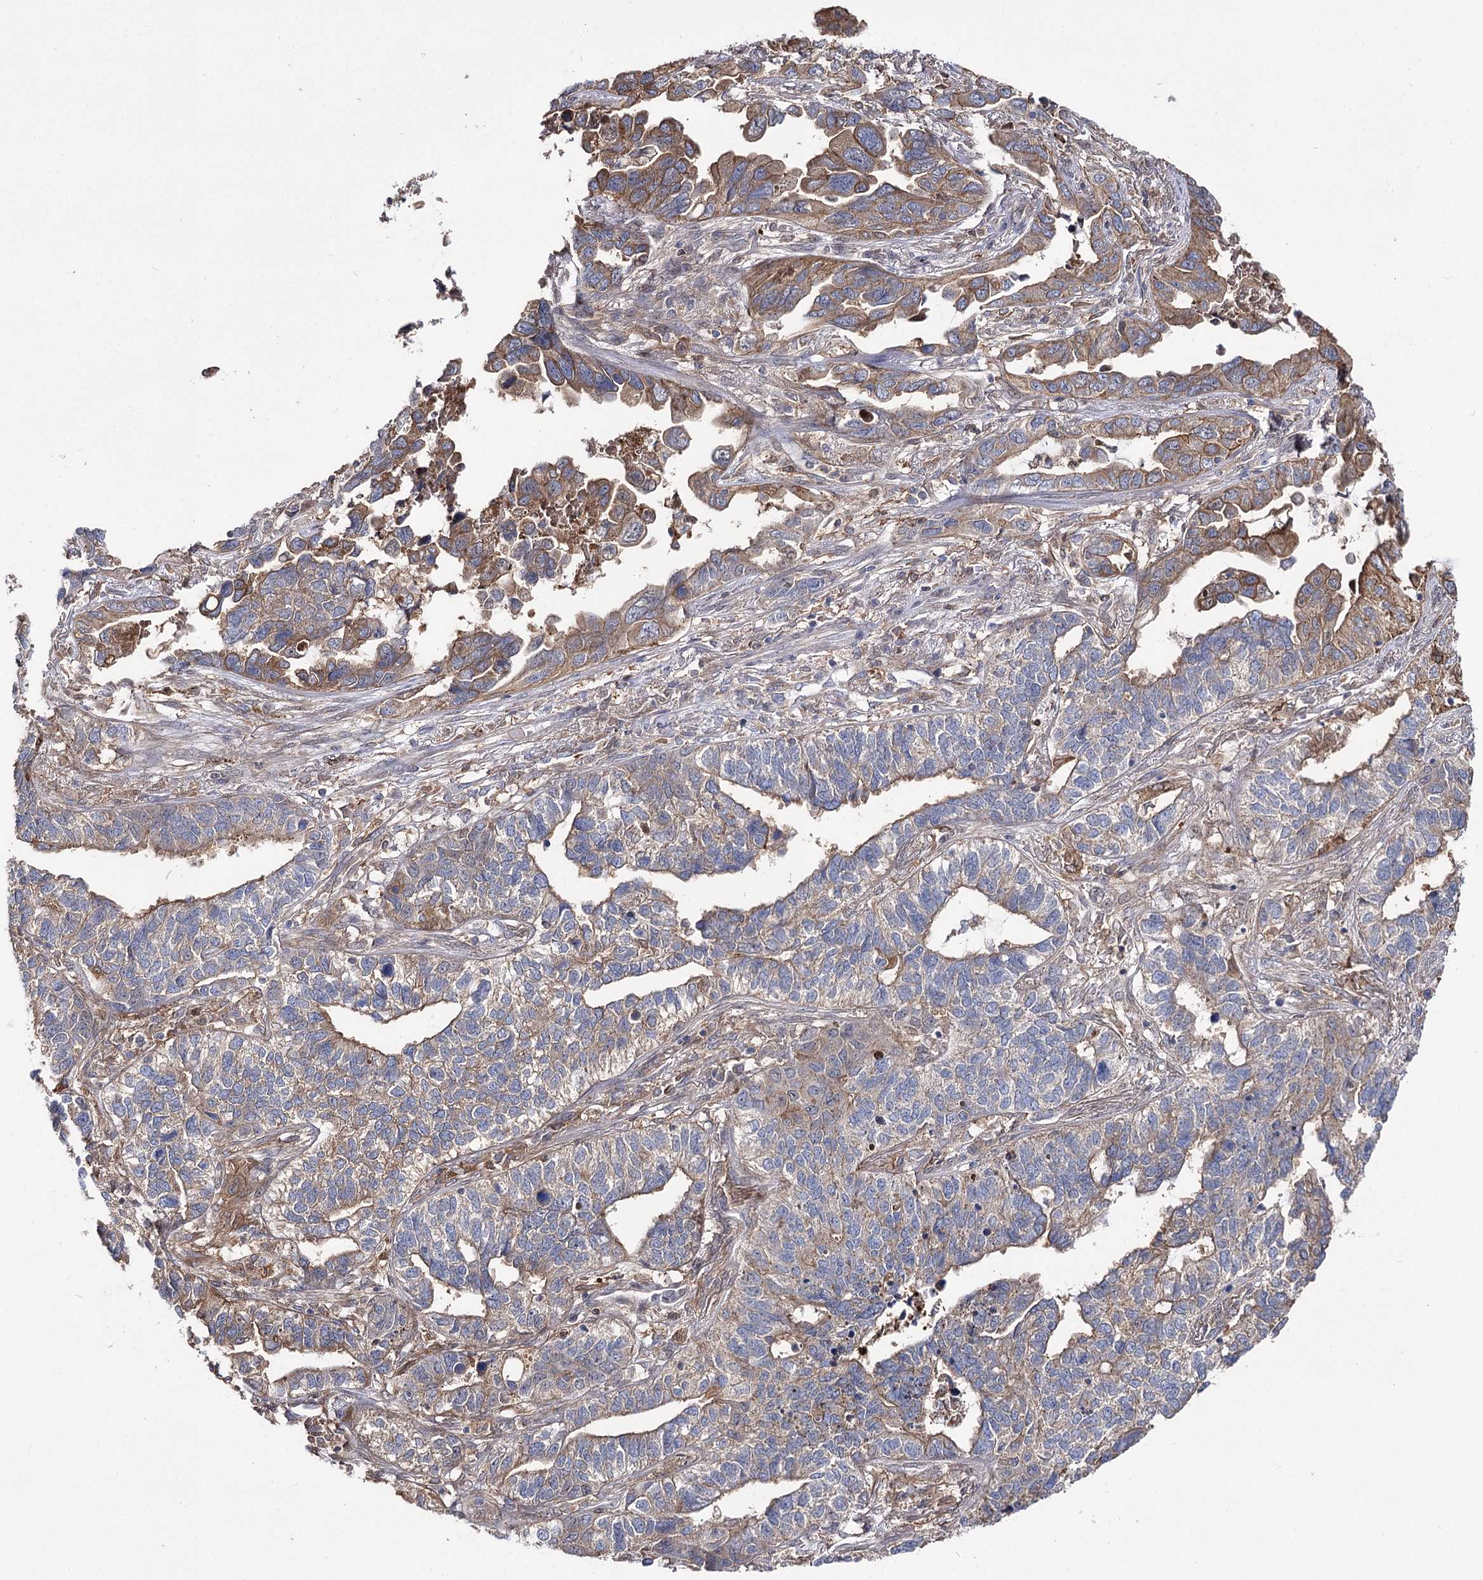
{"staining": {"intensity": "moderate", "quantity": "25%-75%", "location": "cytoplasmic/membranous"}, "tissue": "lung cancer", "cell_type": "Tumor cells", "image_type": "cancer", "snomed": [{"axis": "morphology", "description": "Adenocarcinoma, NOS"}, {"axis": "topography", "description": "Lung"}], "caption": "Immunohistochemistry of adenocarcinoma (lung) demonstrates medium levels of moderate cytoplasmic/membranous staining in approximately 25%-75% of tumor cells. (DAB (3,3'-diaminobenzidine) IHC, brown staining for protein, blue staining for nuclei).", "gene": "UGP2", "patient": {"sex": "male", "age": 67}}